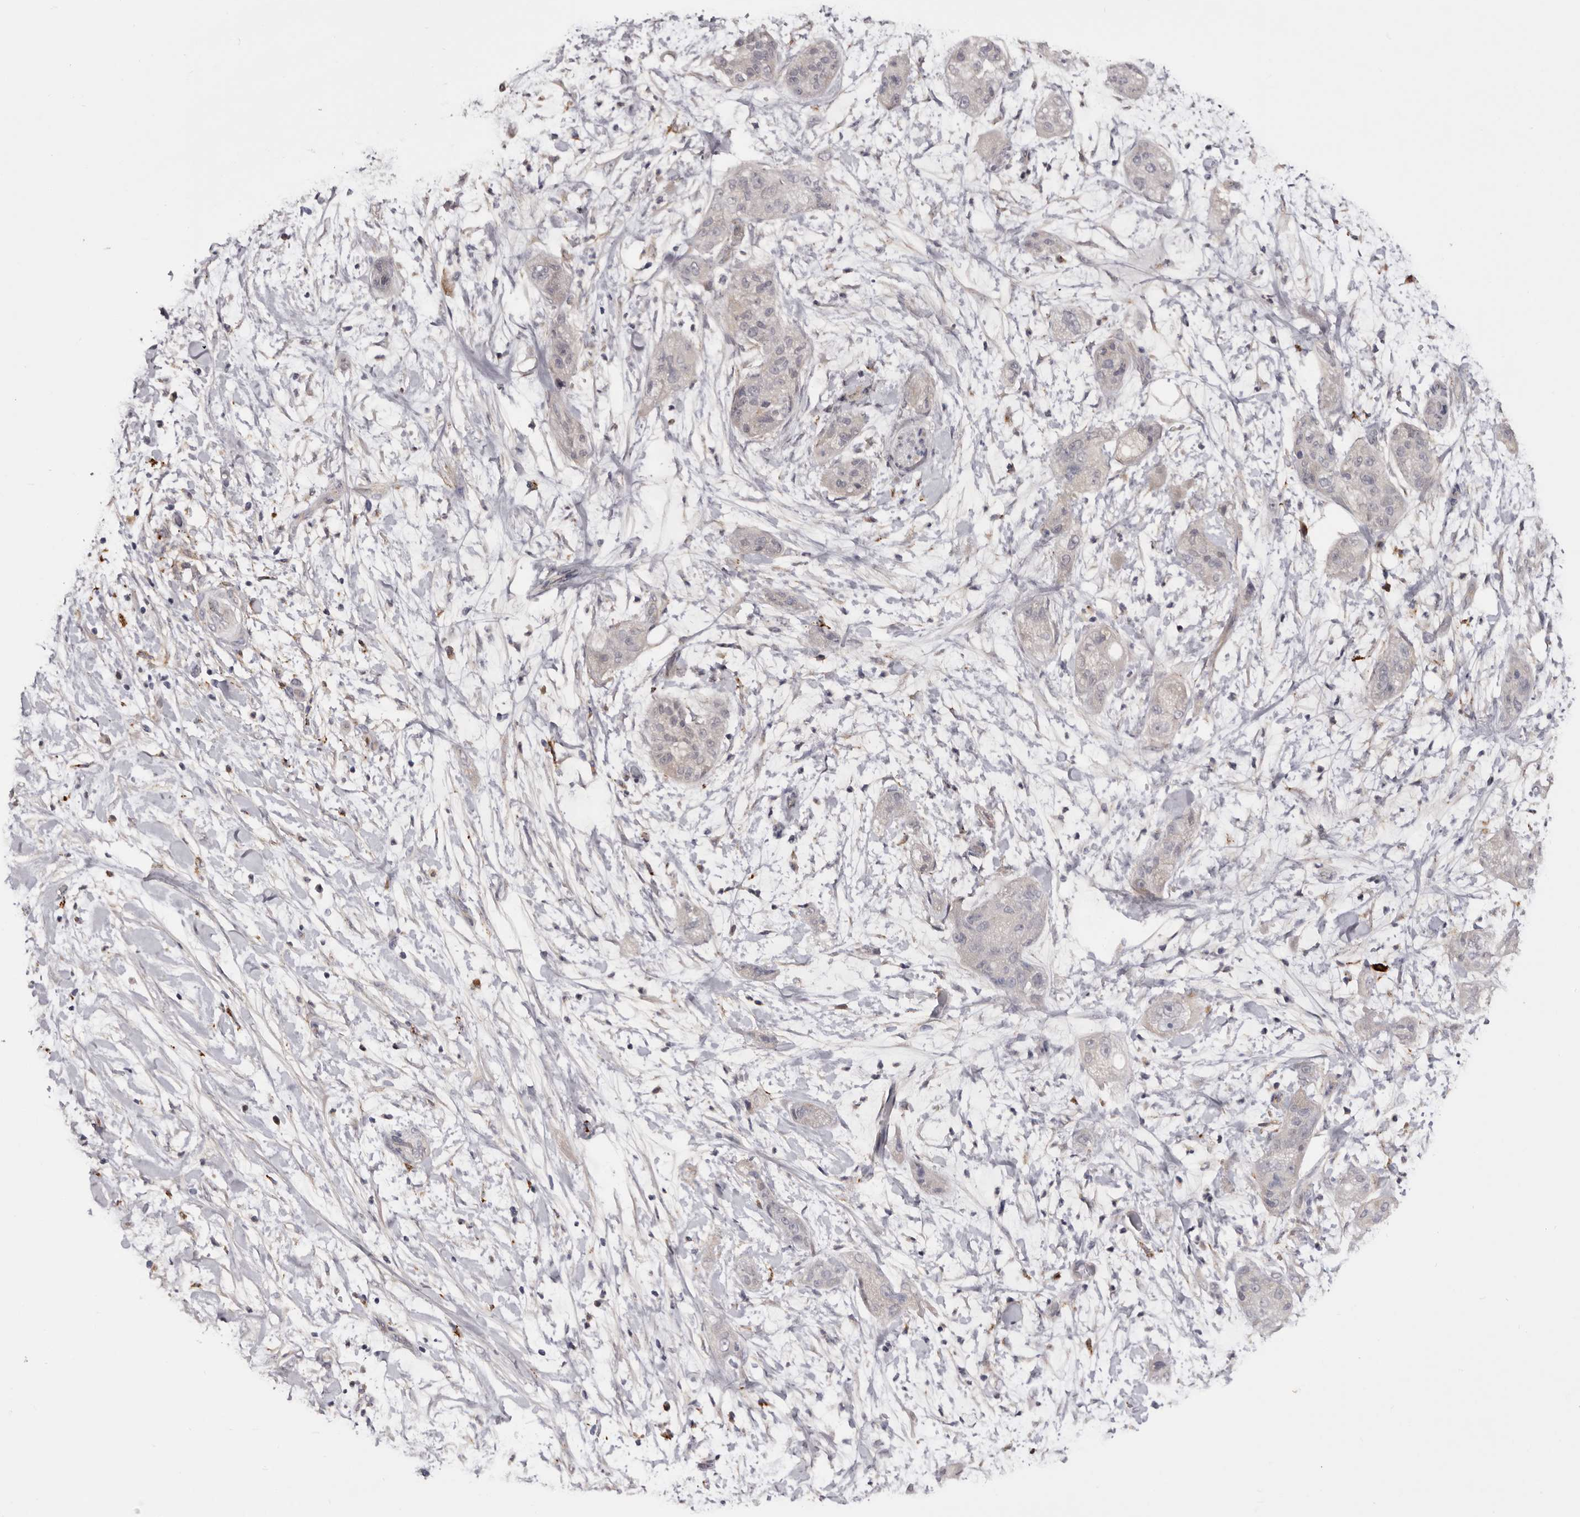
{"staining": {"intensity": "negative", "quantity": "none", "location": "none"}, "tissue": "pancreatic cancer", "cell_type": "Tumor cells", "image_type": "cancer", "snomed": [{"axis": "morphology", "description": "Adenocarcinoma, NOS"}, {"axis": "topography", "description": "Pancreas"}], "caption": "Tumor cells are negative for protein expression in human pancreatic cancer (adenocarcinoma).", "gene": "DAP", "patient": {"sex": "female", "age": 78}}